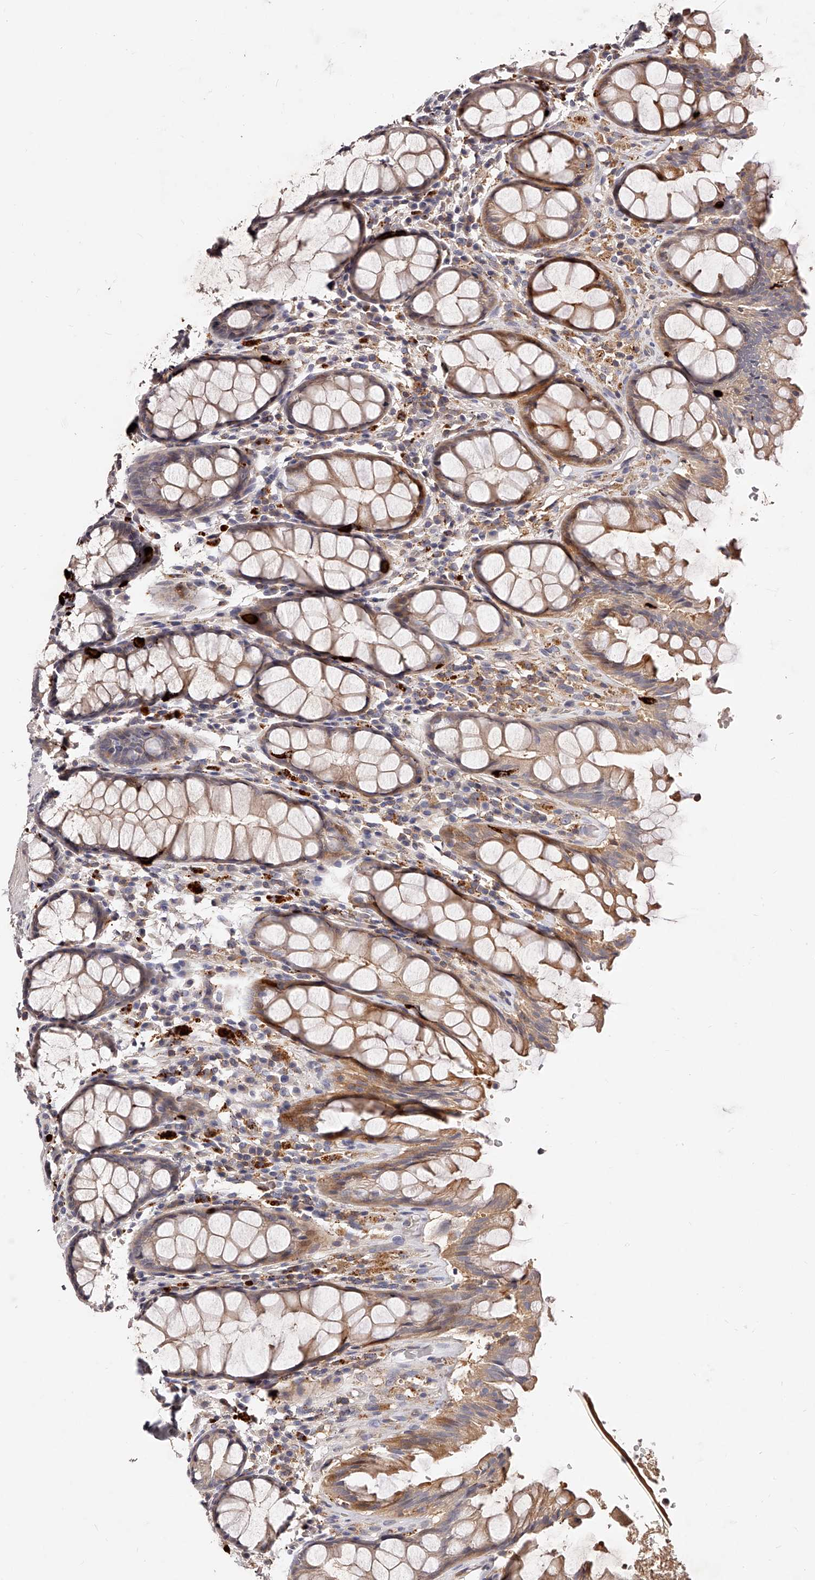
{"staining": {"intensity": "strong", "quantity": "<25%", "location": "cytoplasmic/membranous"}, "tissue": "rectum", "cell_type": "Glandular cells", "image_type": "normal", "snomed": [{"axis": "morphology", "description": "Normal tissue, NOS"}, {"axis": "topography", "description": "Rectum"}], "caption": "Immunohistochemistry (DAB) staining of benign human rectum shows strong cytoplasmic/membranous protein staining in about <25% of glandular cells. (brown staining indicates protein expression, while blue staining denotes nuclei).", "gene": "PHACTR1", "patient": {"sex": "male", "age": 64}}